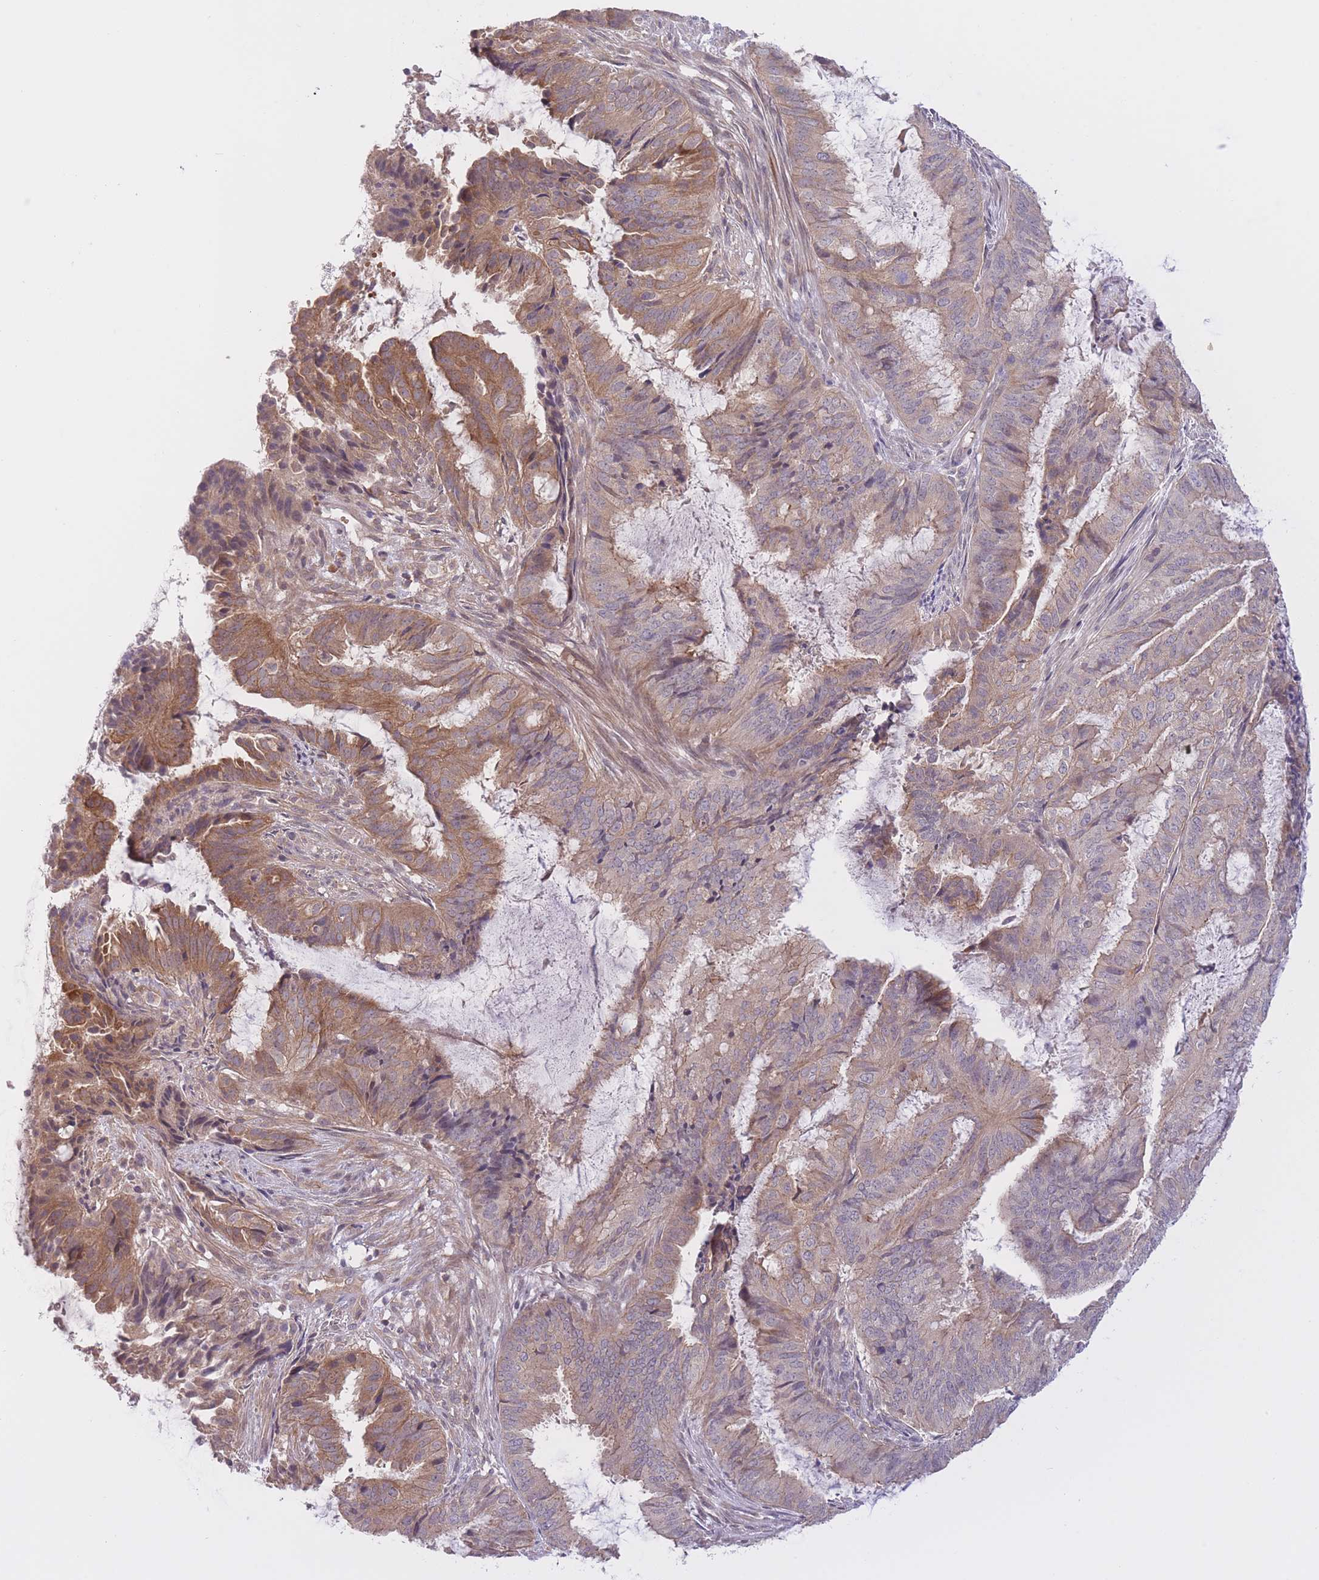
{"staining": {"intensity": "moderate", "quantity": "25%-75%", "location": "cytoplasmic/membranous"}, "tissue": "endometrial cancer", "cell_type": "Tumor cells", "image_type": "cancer", "snomed": [{"axis": "morphology", "description": "Adenocarcinoma, NOS"}, {"axis": "topography", "description": "Endometrium"}], "caption": "IHC micrograph of endometrial adenocarcinoma stained for a protein (brown), which shows medium levels of moderate cytoplasmic/membranous staining in about 25%-75% of tumor cells.", "gene": "FUT5", "patient": {"sex": "female", "age": 51}}